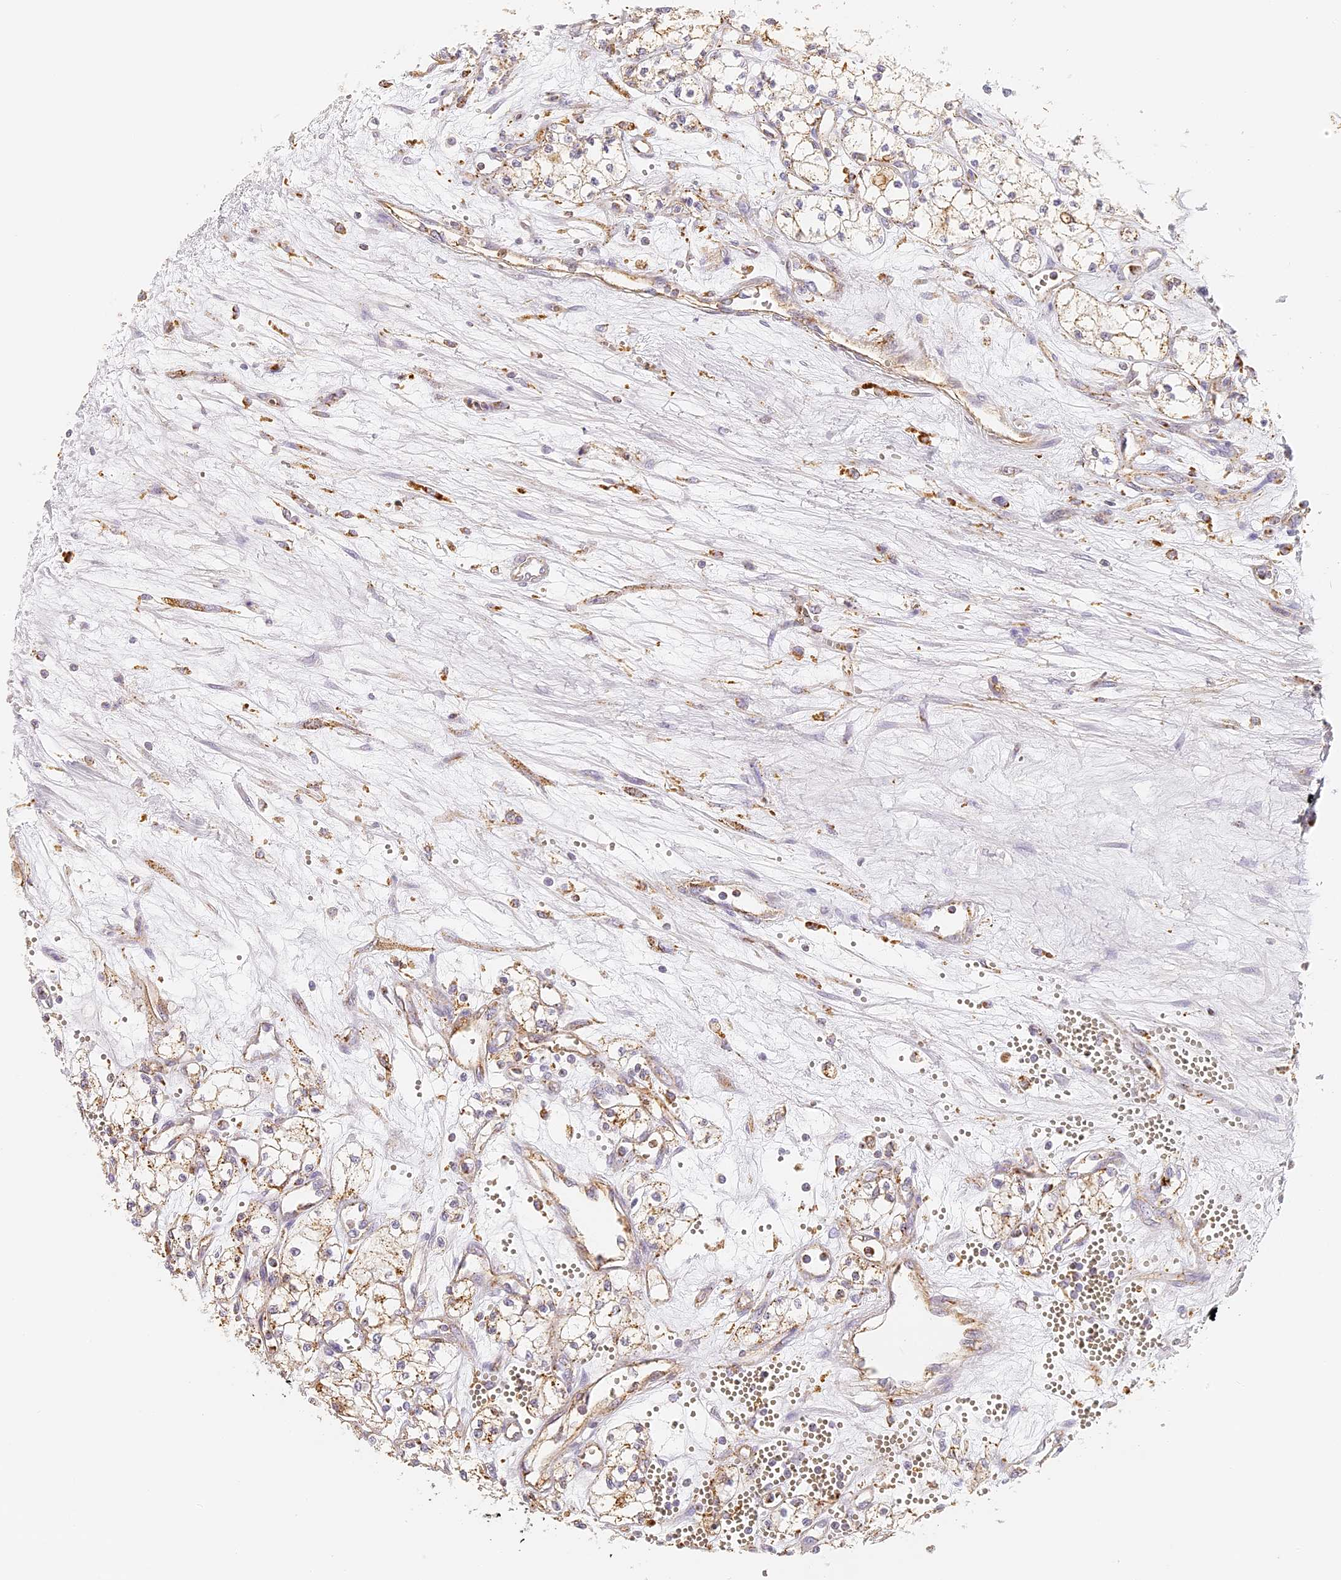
{"staining": {"intensity": "weak", "quantity": ">75%", "location": "cytoplasmic/membranous"}, "tissue": "renal cancer", "cell_type": "Tumor cells", "image_type": "cancer", "snomed": [{"axis": "morphology", "description": "Adenocarcinoma, NOS"}, {"axis": "topography", "description": "Kidney"}], "caption": "Protein staining exhibits weak cytoplasmic/membranous expression in approximately >75% of tumor cells in renal cancer.", "gene": "LAMP2", "patient": {"sex": "male", "age": 59}}